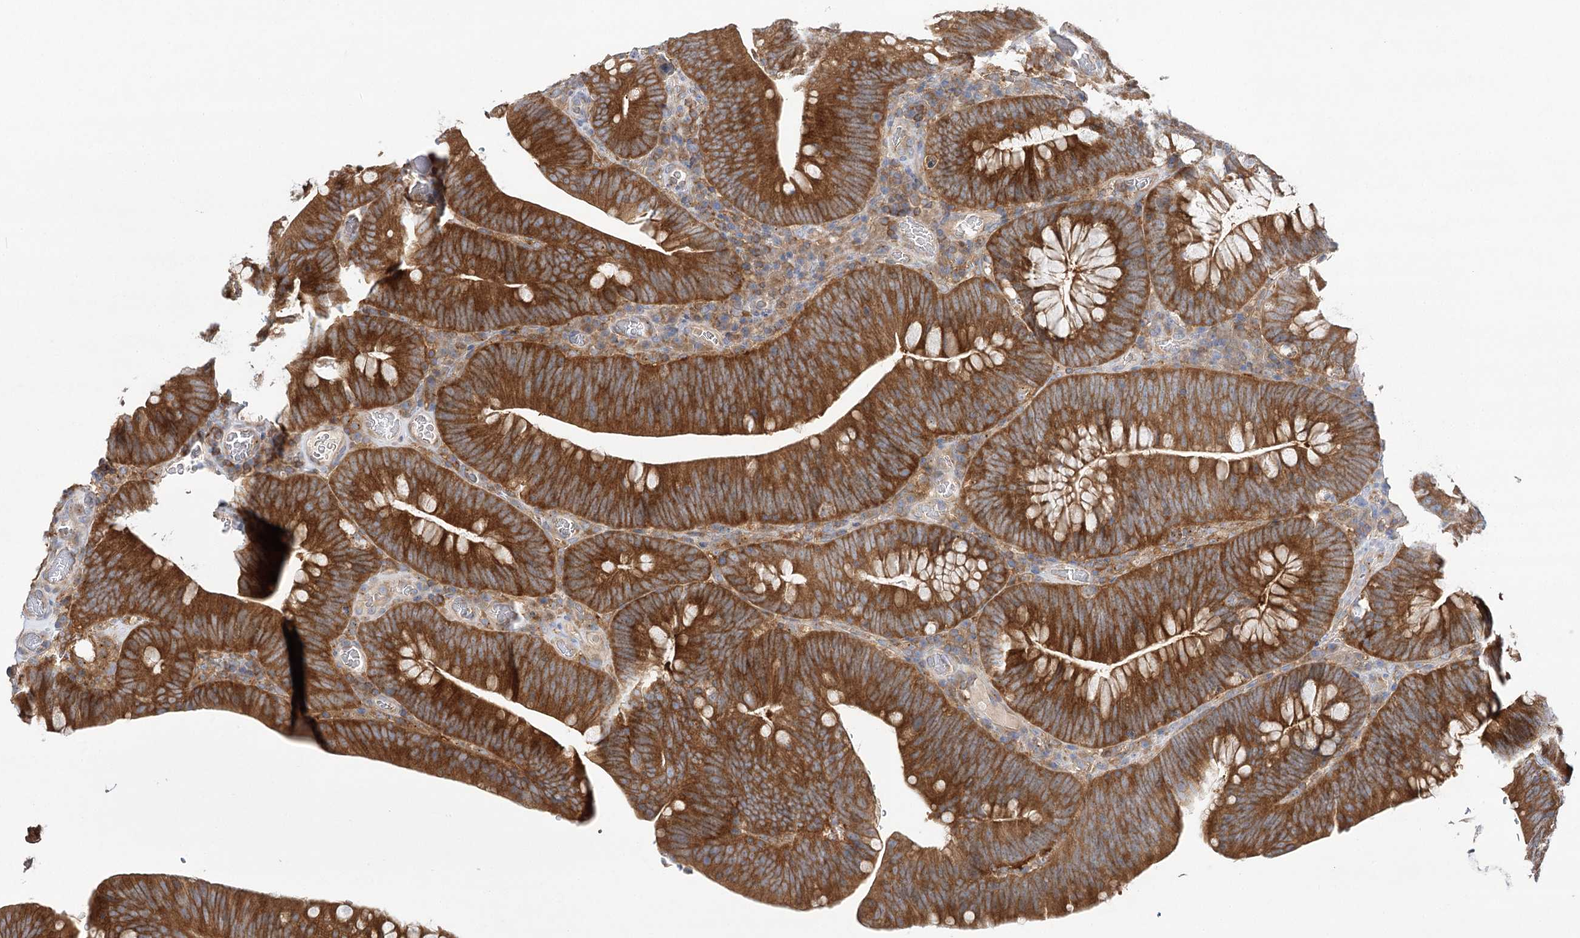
{"staining": {"intensity": "strong", "quantity": ">75%", "location": "cytoplasmic/membranous"}, "tissue": "colorectal cancer", "cell_type": "Tumor cells", "image_type": "cancer", "snomed": [{"axis": "morphology", "description": "Normal tissue, NOS"}, {"axis": "topography", "description": "Colon"}], "caption": "Protein positivity by immunohistochemistry (IHC) shows strong cytoplasmic/membranous expression in about >75% of tumor cells in colorectal cancer. (brown staining indicates protein expression, while blue staining denotes nuclei).", "gene": "ABRAXAS2", "patient": {"sex": "female", "age": 82}}